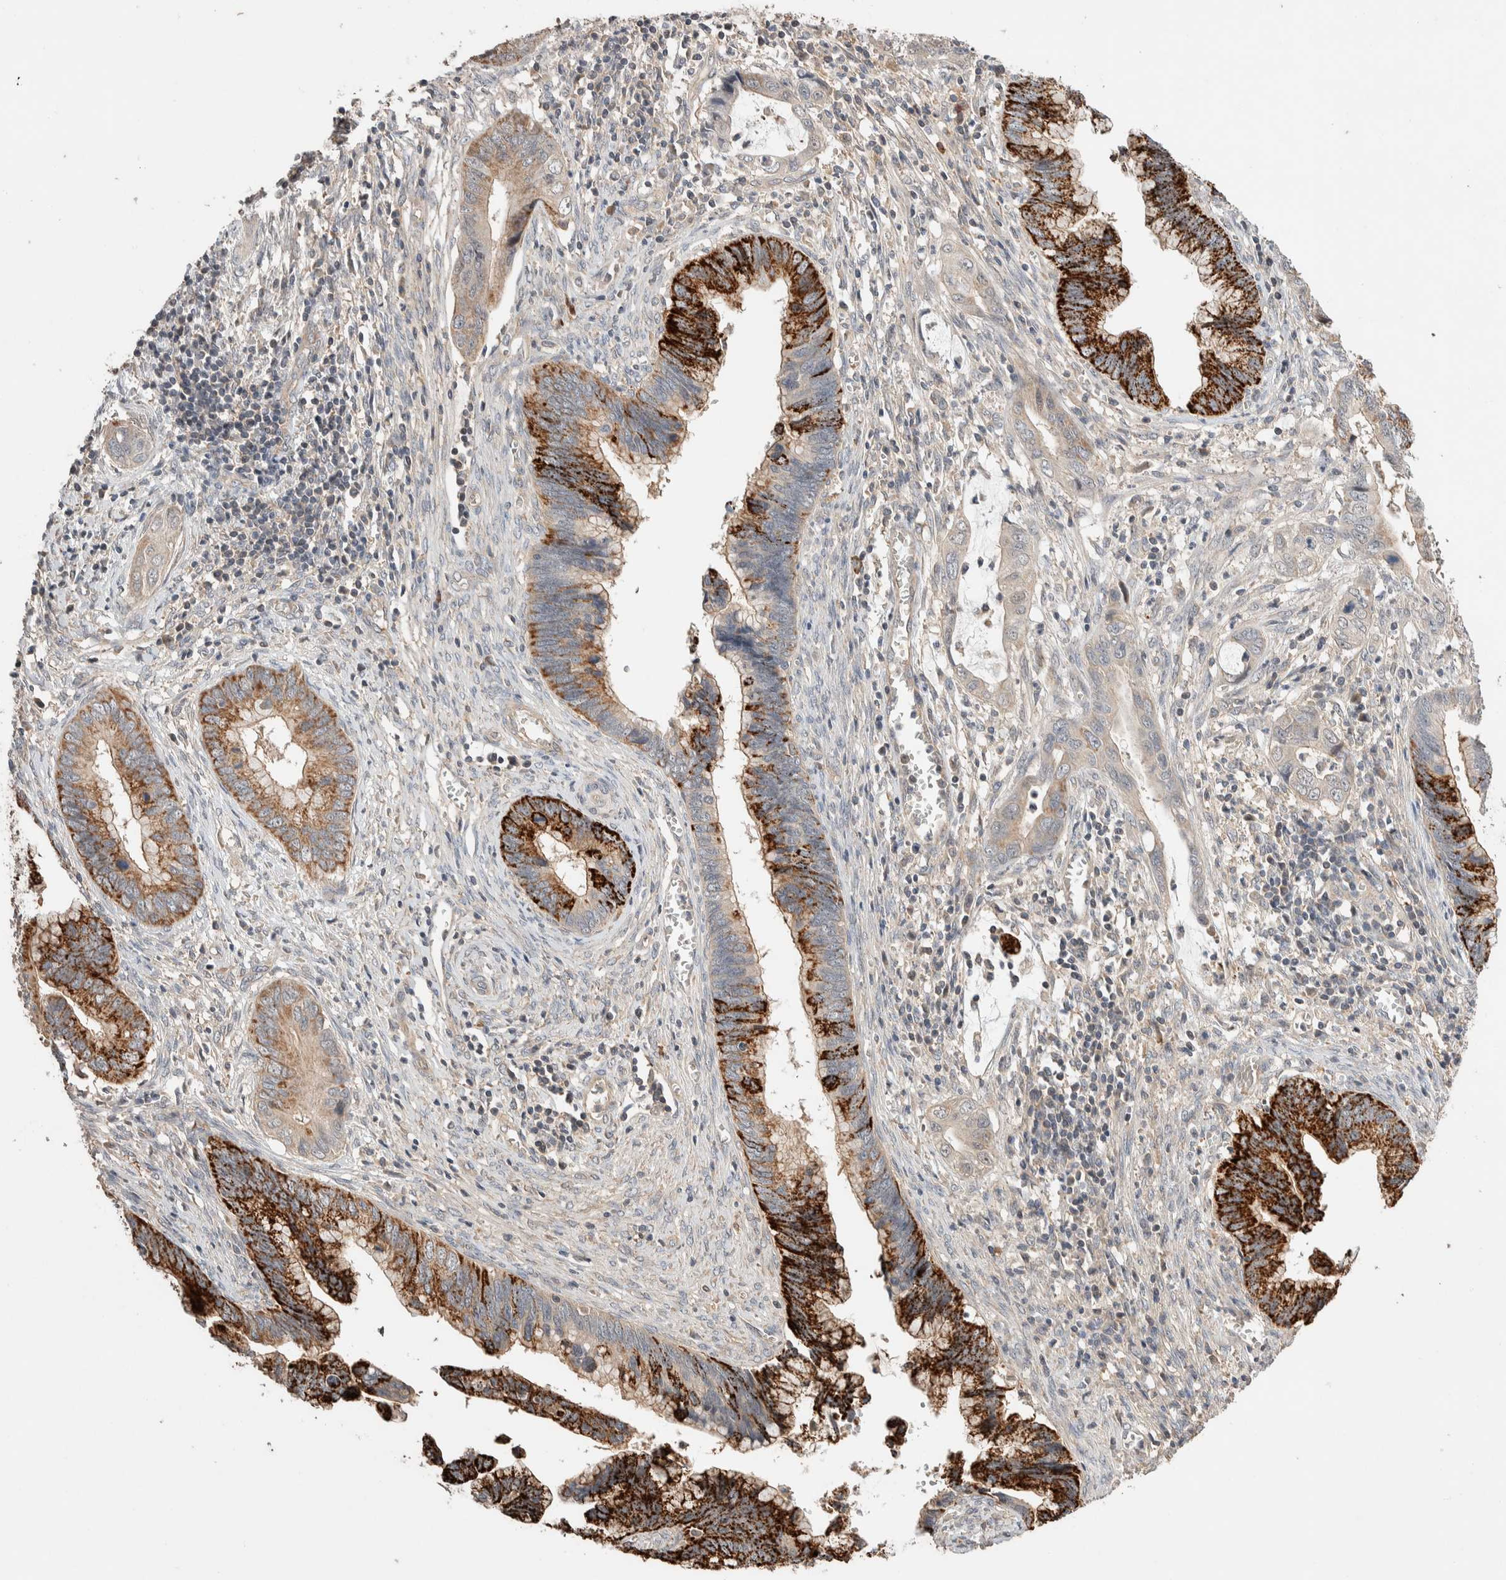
{"staining": {"intensity": "strong", "quantity": ">75%", "location": "cytoplasmic/membranous"}, "tissue": "cervical cancer", "cell_type": "Tumor cells", "image_type": "cancer", "snomed": [{"axis": "morphology", "description": "Adenocarcinoma, NOS"}, {"axis": "topography", "description": "Cervix"}], "caption": "Protein expression analysis of human cervical cancer reveals strong cytoplasmic/membranous staining in approximately >75% of tumor cells.", "gene": "WDR91", "patient": {"sex": "female", "age": 44}}